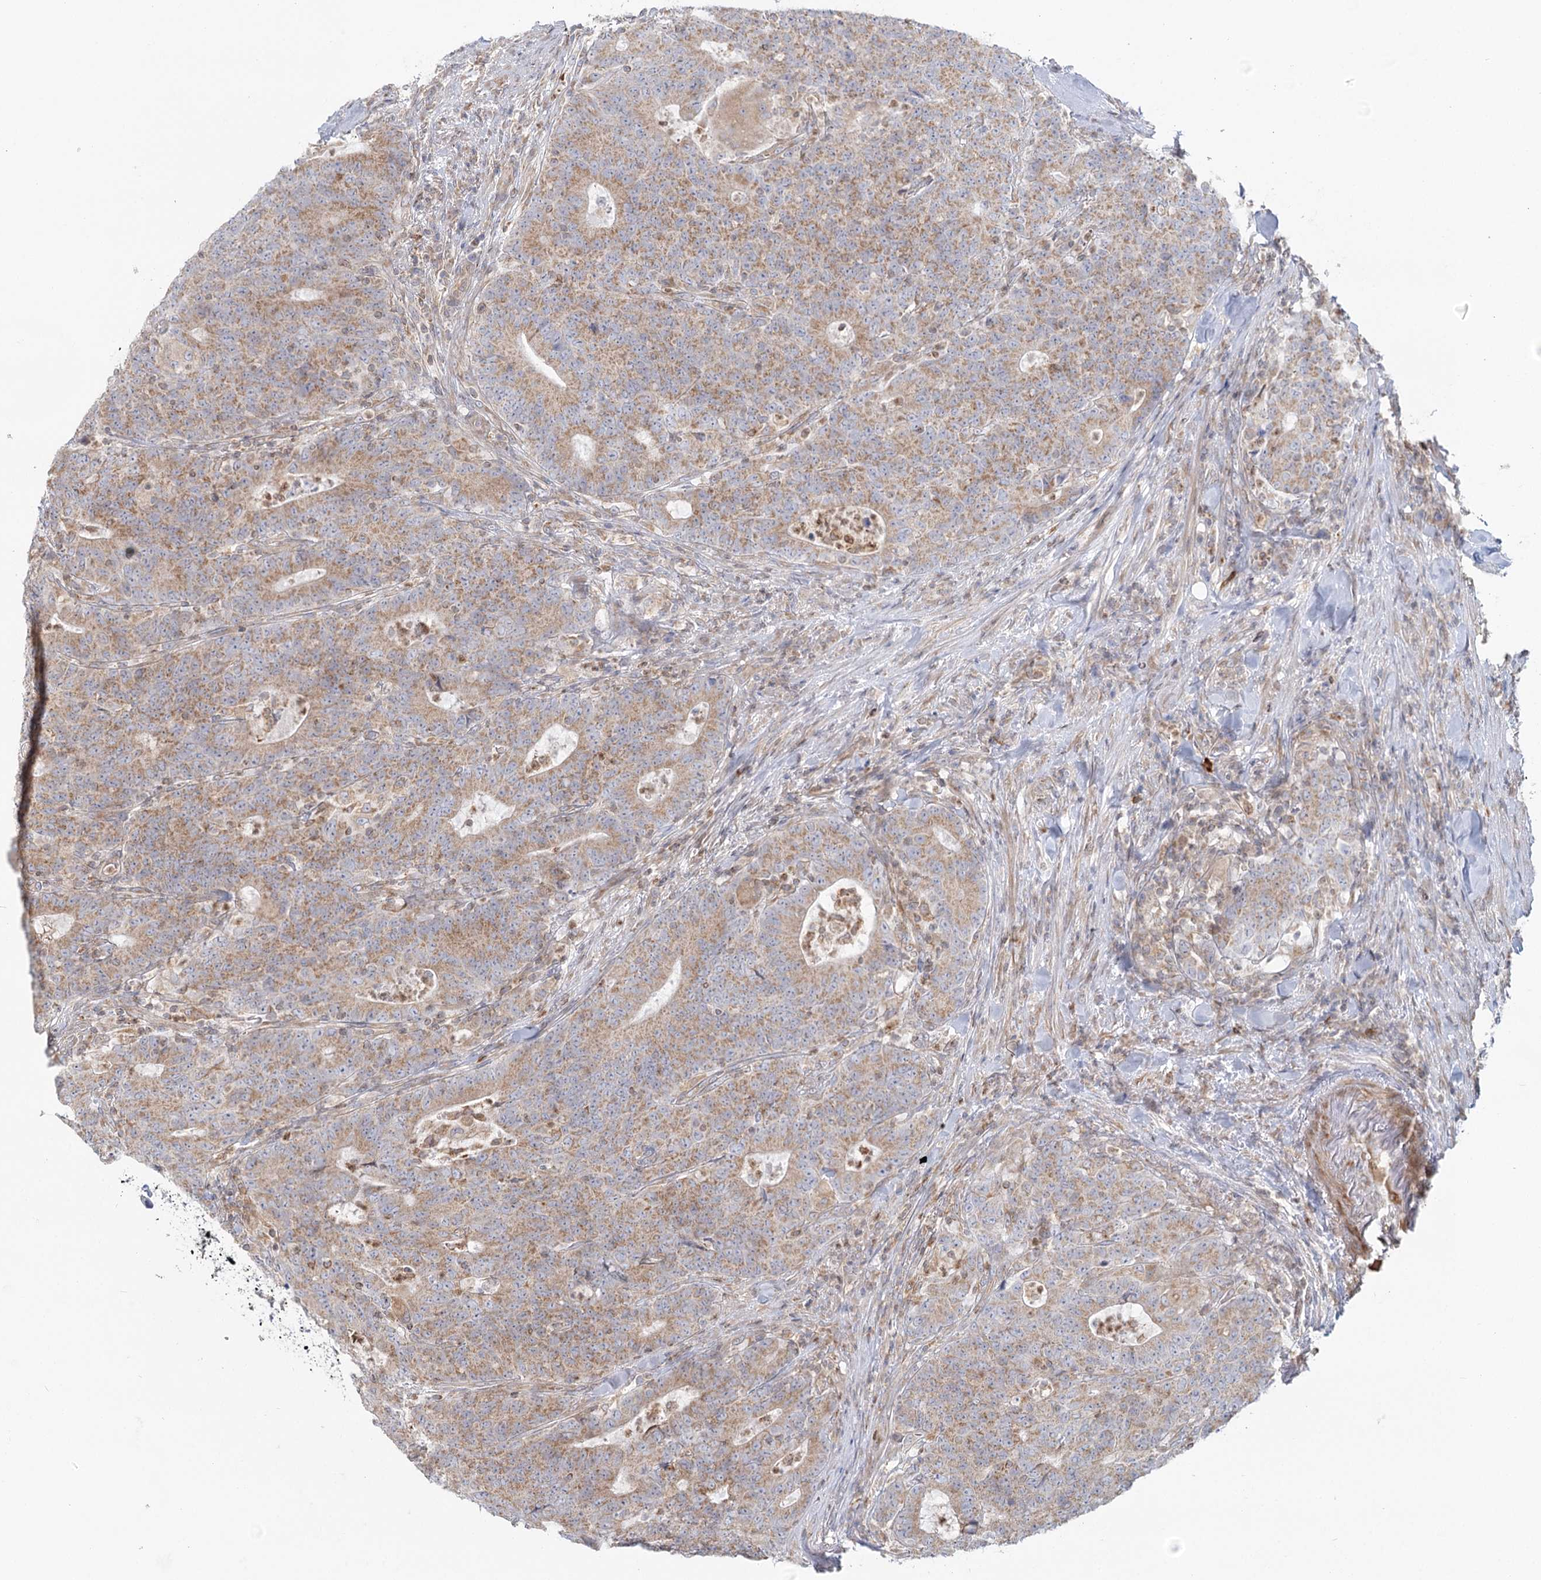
{"staining": {"intensity": "moderate", "quantity": ">75%", "location": "cytoplasmic/membranous"}, "tissue": "colorectal cancer", "cell_type": "Tumor cells", "image_type": "cancer", "snomed": [{"axis": "morphology", "description": "Normal tissue, NOS"}, {"axis": "morphology", "description": "Adenocarcinoma, NOS"}, {"axis": "topography", "description": "Colon"}], "caption": "A photomicrograph of colorectal adenocarcinoma stained for a protein reveals moderate cytoplasmic/membranous brown staining in tumor cells.", "gene": "MTMR3", "patient": {"sex": "female", "age": 75}}